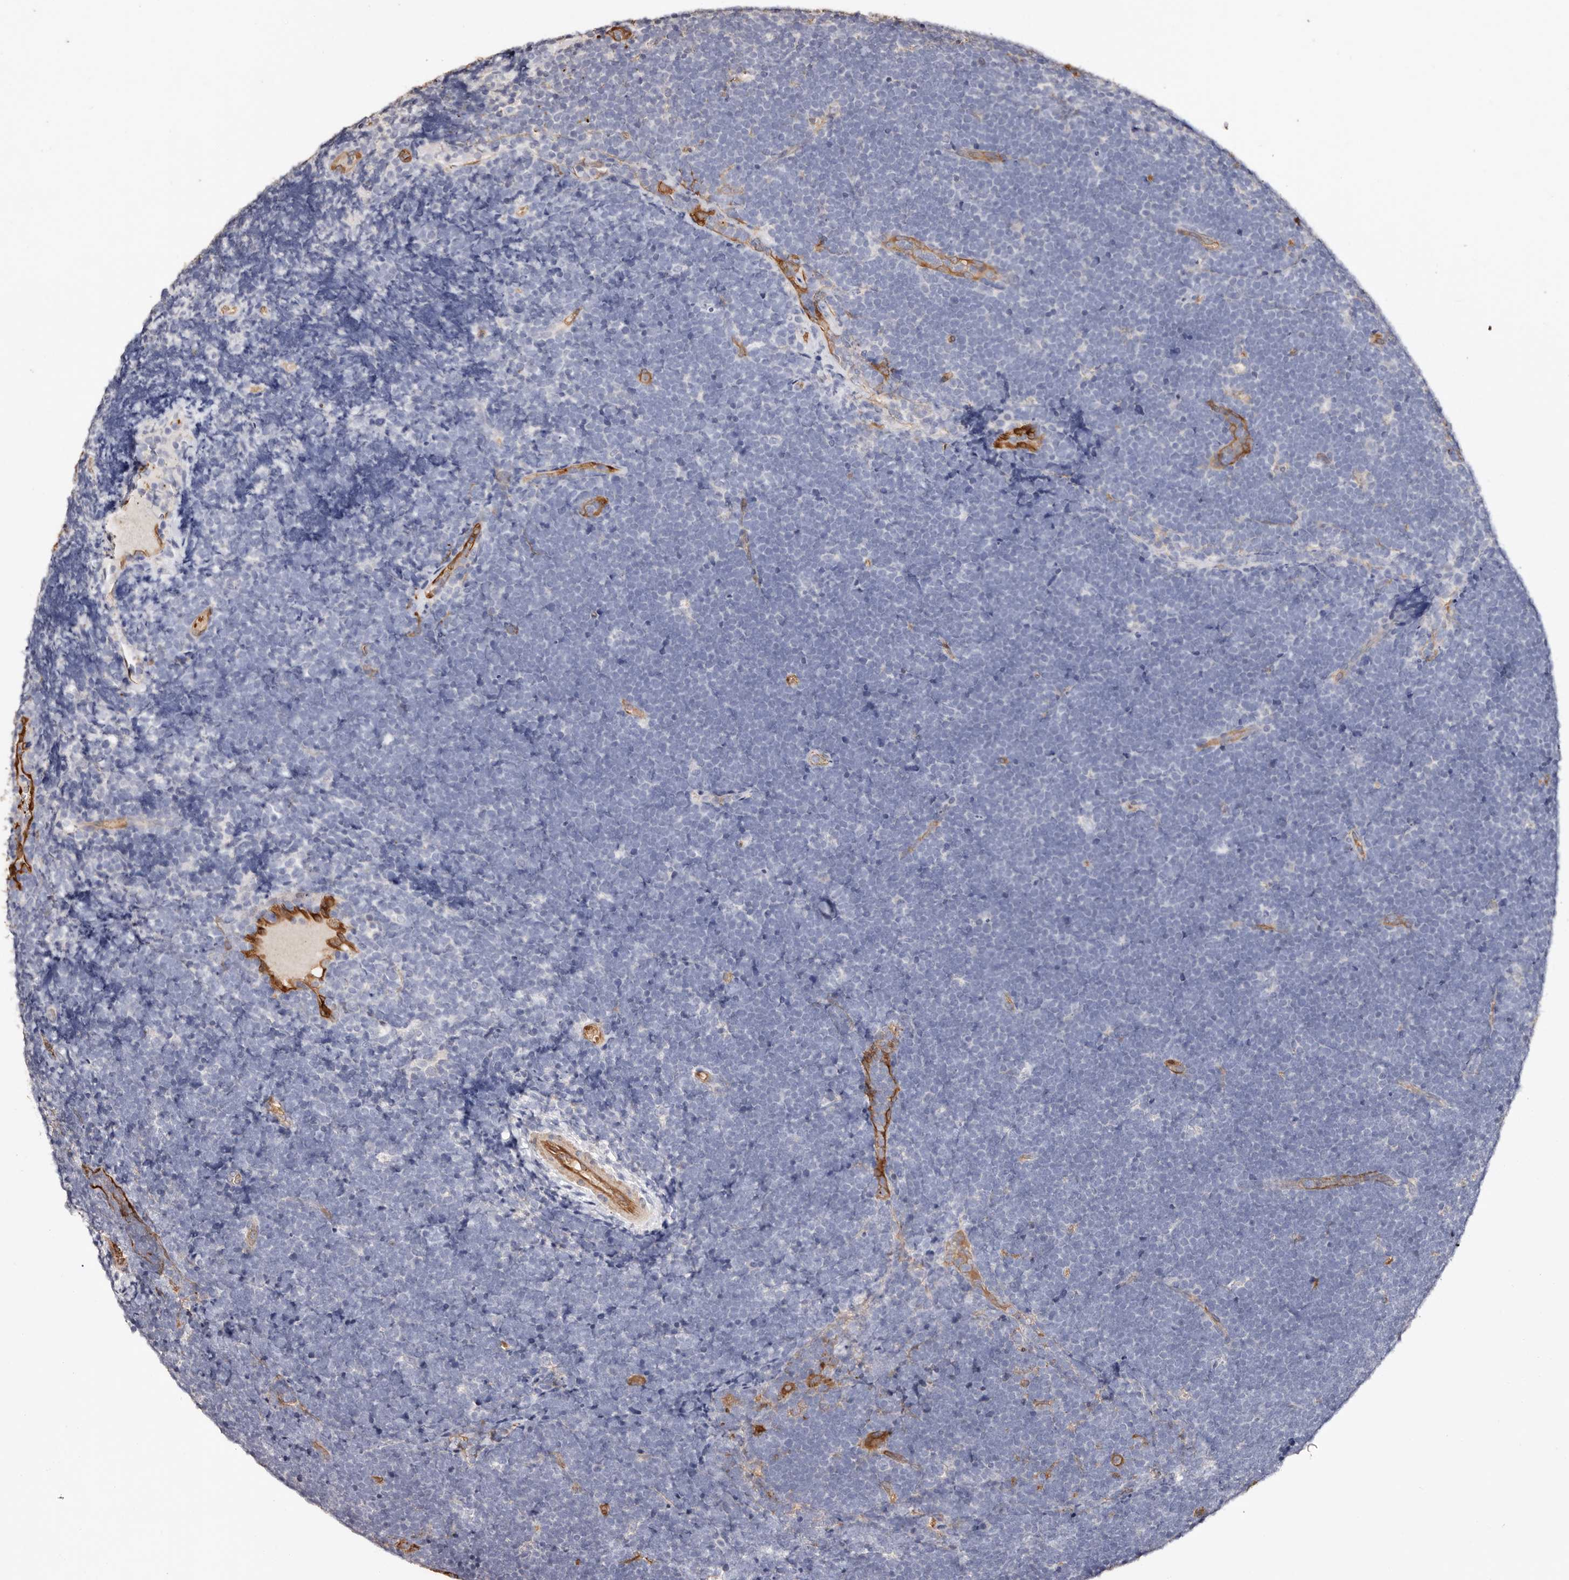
{"staining": {"intensity": "negative", "quantity": "none", "location": "none"}, "tissue": "lymphoma", "cell_type": "Tumor cells", "image_type": "cancer", "snomed": [{"axis": "morphology", "description": "Malignant lymphoma, non-Hodgkin's type, High grade"}, {"axis": "topography", "description": "Lymph node"}], "caption": "The histopathology image demonstrates no staining of tumor cells in high-grade malignant lymphoma, non-Hodgkin's type.", "gene": "TGM2", "patient": {"sex": "male", "age": 13}}